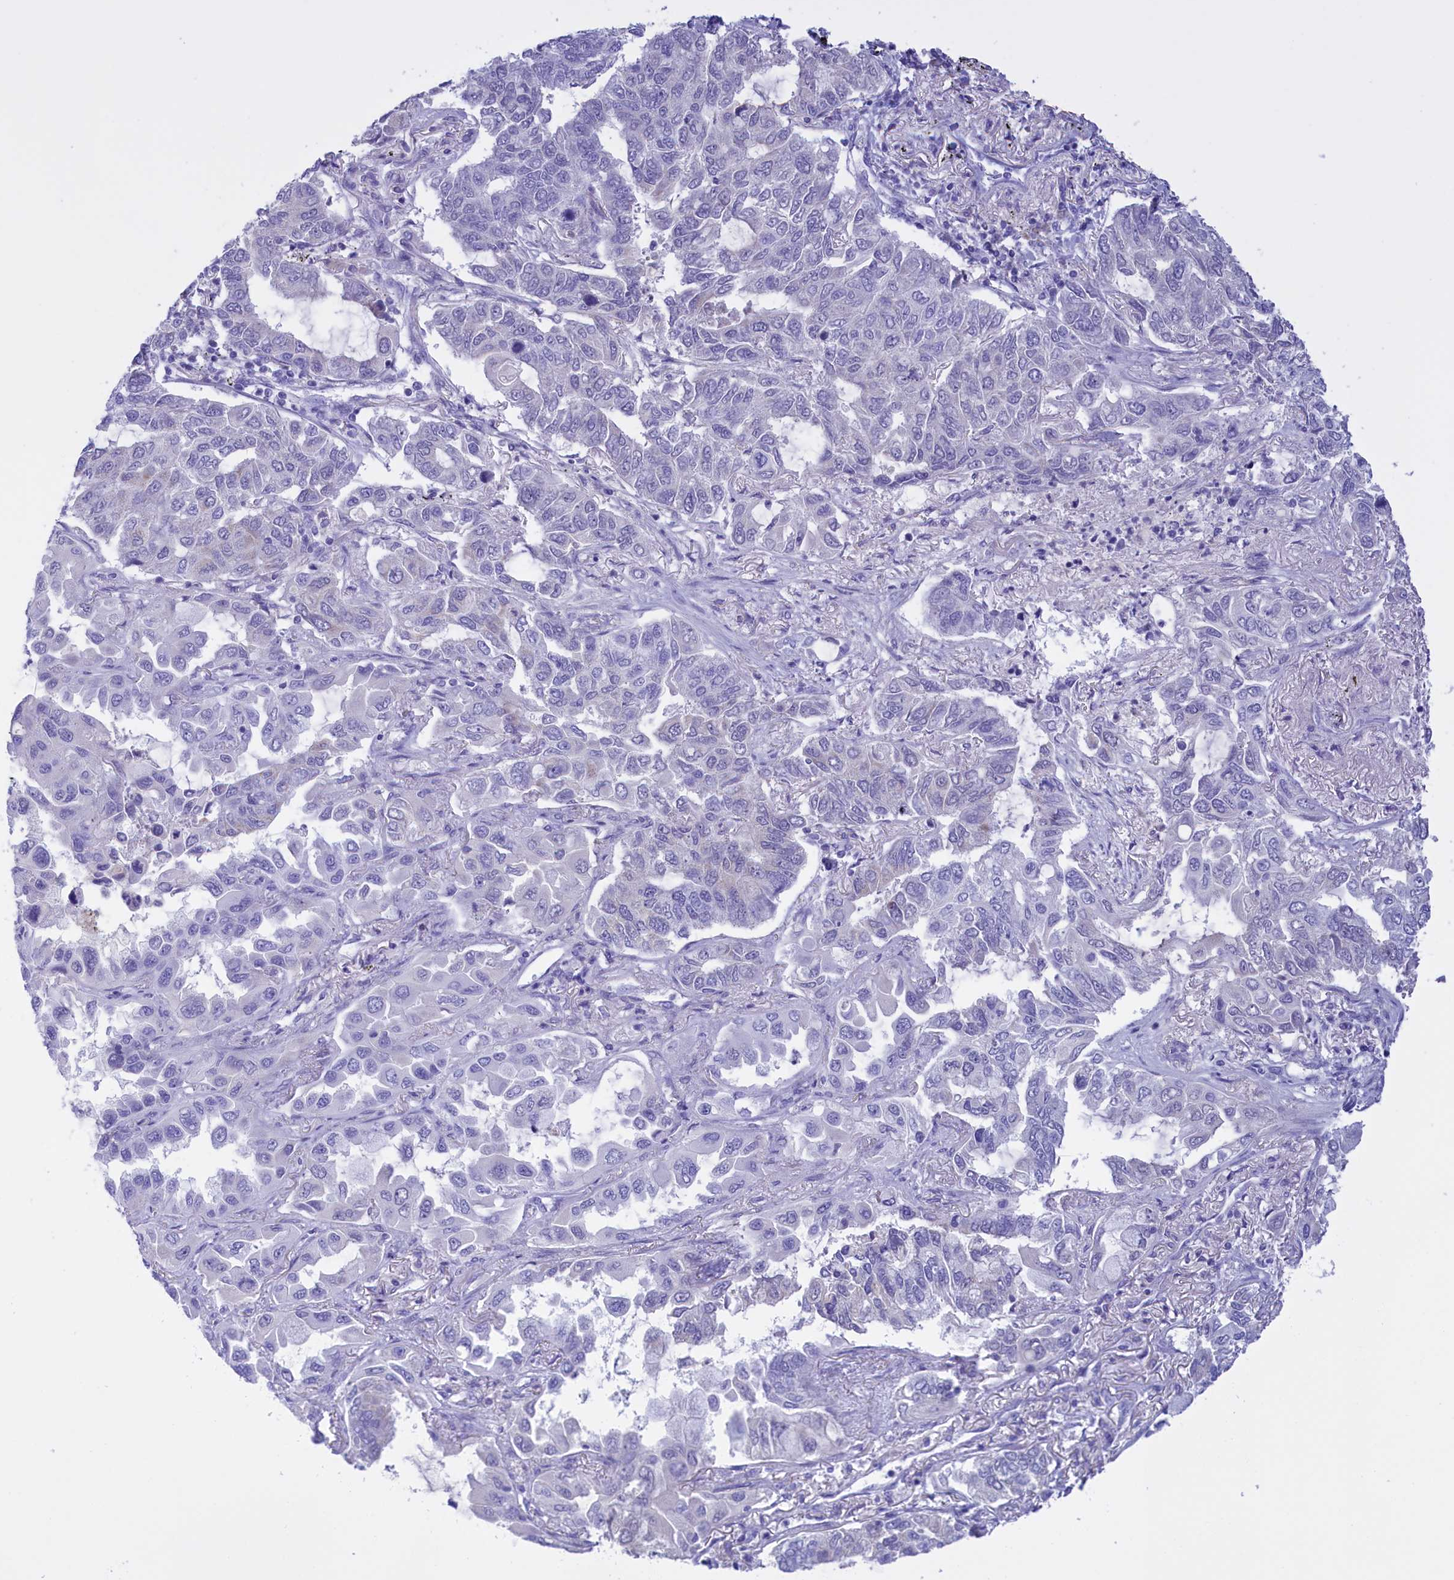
{"staining": {"intensity": "negative", "quantity": "none", "location": "none"}, "tissue": "lung cancer", "cell_type": "Tumor cells", "image_type": "cancer", "snomed": [{"axis": "morphology", "description": "Adenocarcinoma, NOS"}, {"axis": "topography", "description": "Lung"}], "caption": "The immunohistochemistry (IHC) image has no significant staining in tumor cells of adenocarcinoma (lung) tissue.", "gene": "PROK2", "patient": {"sex": "male", "age": 64}}